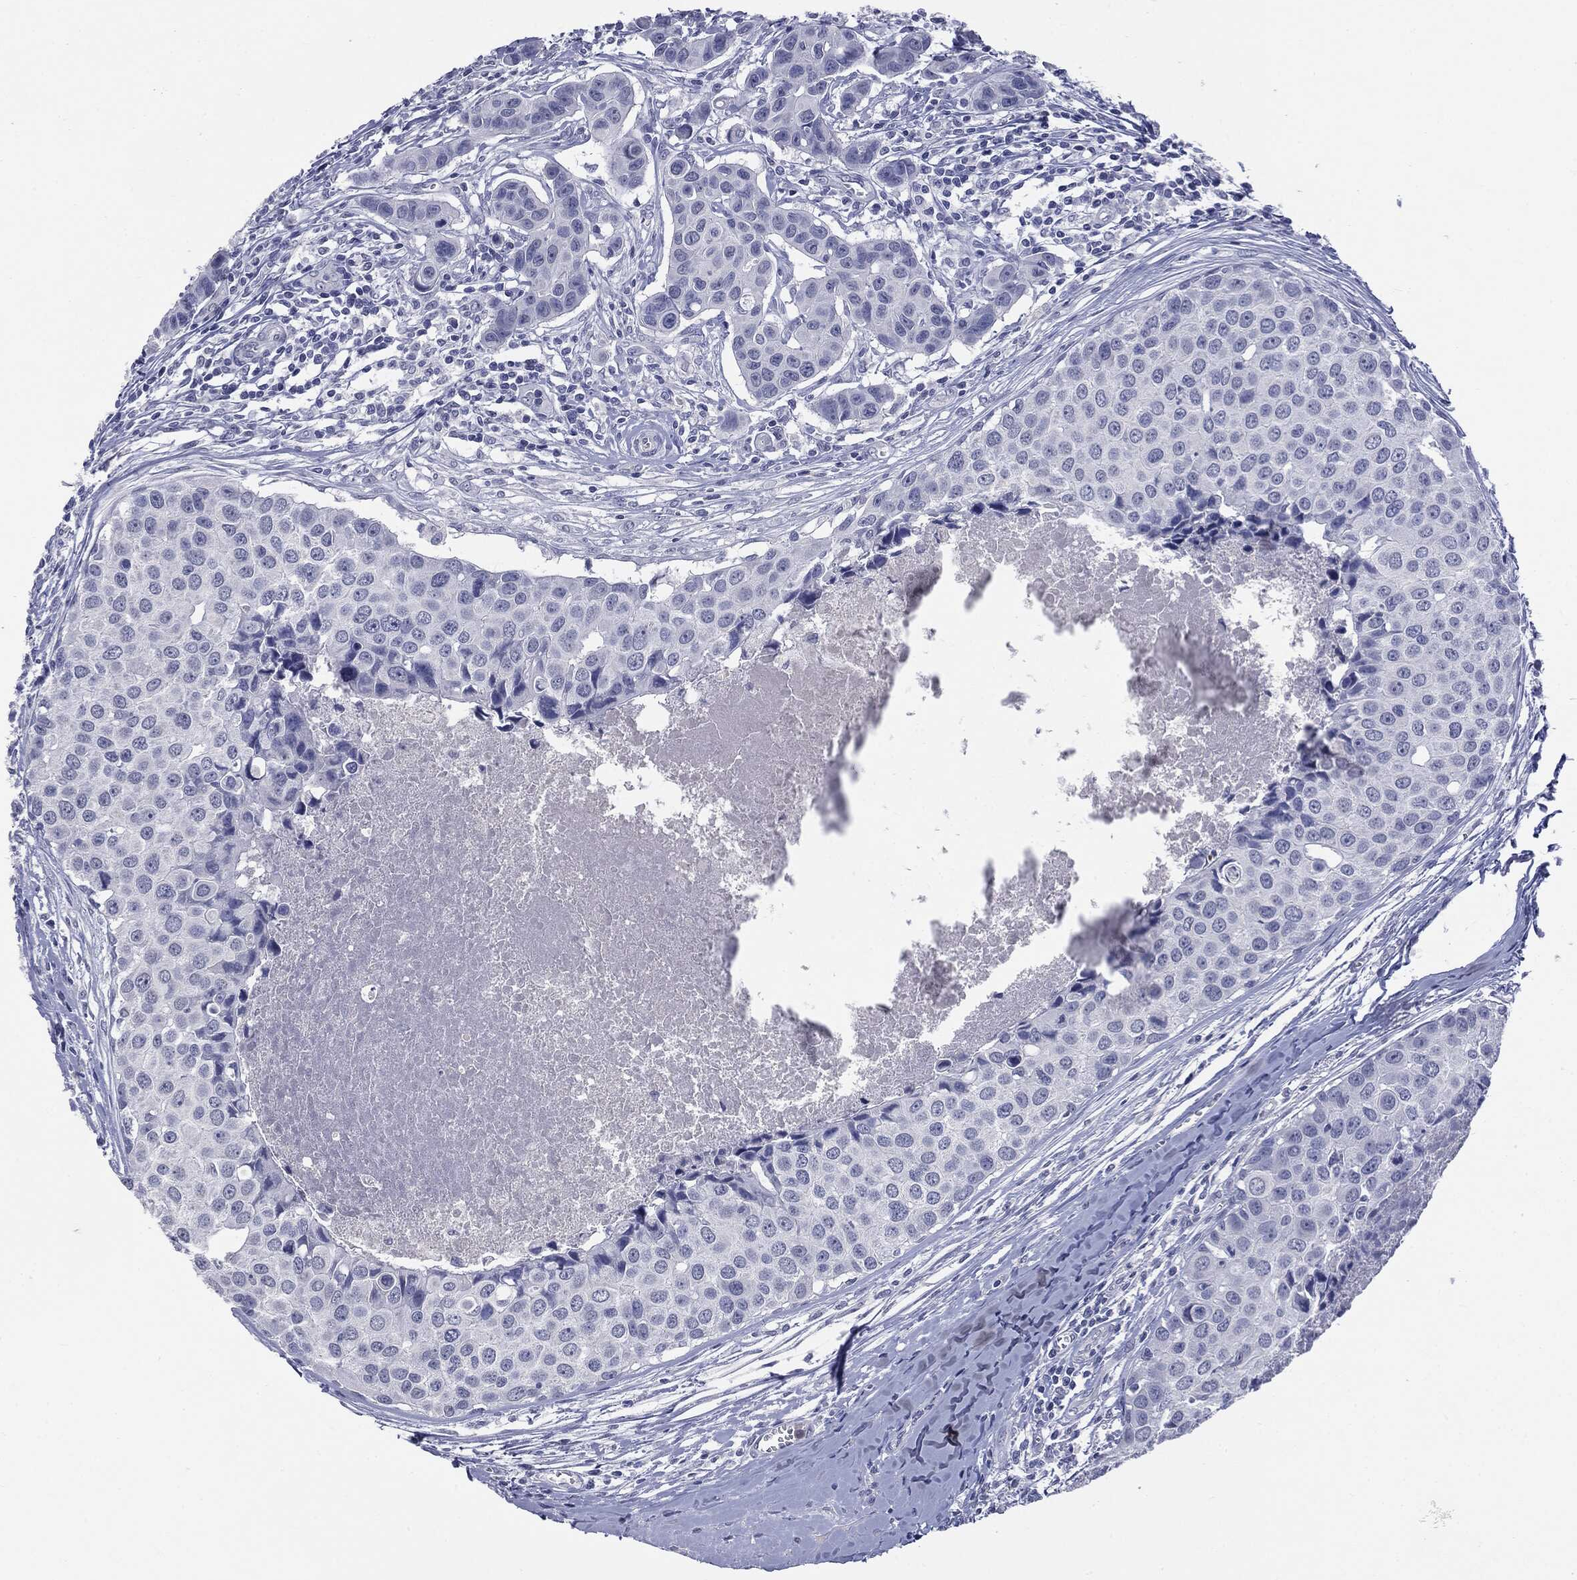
{"staining": {"intensity": "negative", "quantity": "none", "location": "none"}, "tissue": "breast cancer", "cell_type": "Tumor cells", "image_type": "cancer", "snomed": [{"axis": "morphology", "description": "Duct carcinoma"}, {"axis": "topography", "description": "Breast"}], "caption": "A photomicrograph of human breast cancer is negative for staining in tumor cells.", "gene": "TSHB", "patient": {"sex": "female", "age": 24}}